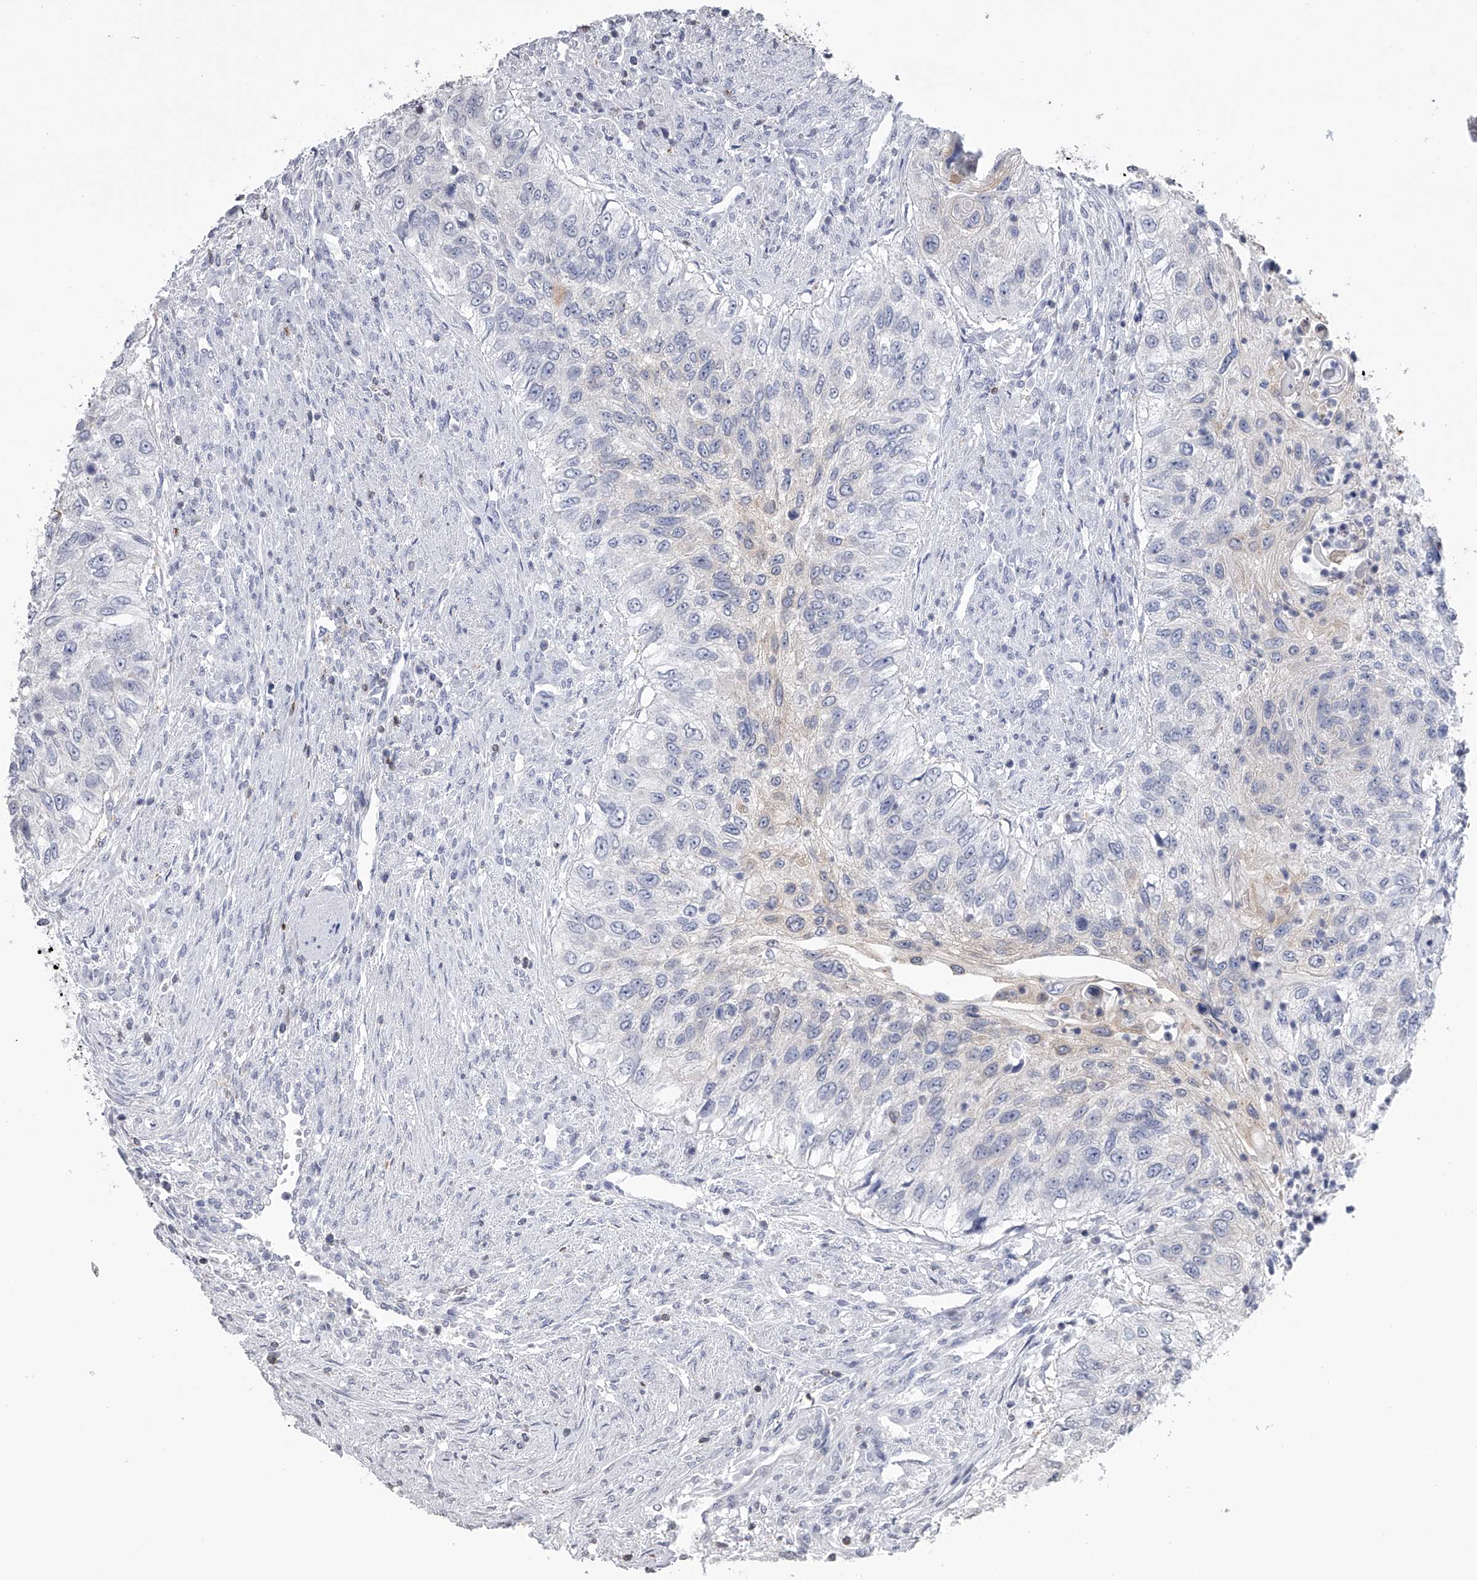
{"staining": {"intensity": "negative", "quantity": "none", "location": "none"}, "tissue": "urothelial cancer", "cell_type": "Tumor cells", "image_type": "cancer", "snomed": [{"axis": "morphology", "description": "Urothelial carcinoma, High grade"}, {"axis": "topography", "description": "Urinary bladder"}], "caption": "The photomicrograph demonstrates no significant staining in tumor cells of urothelial carcinoma (high-grade).", "gene": "TASP1", "patient": {"sex": "female", "age": 60}}